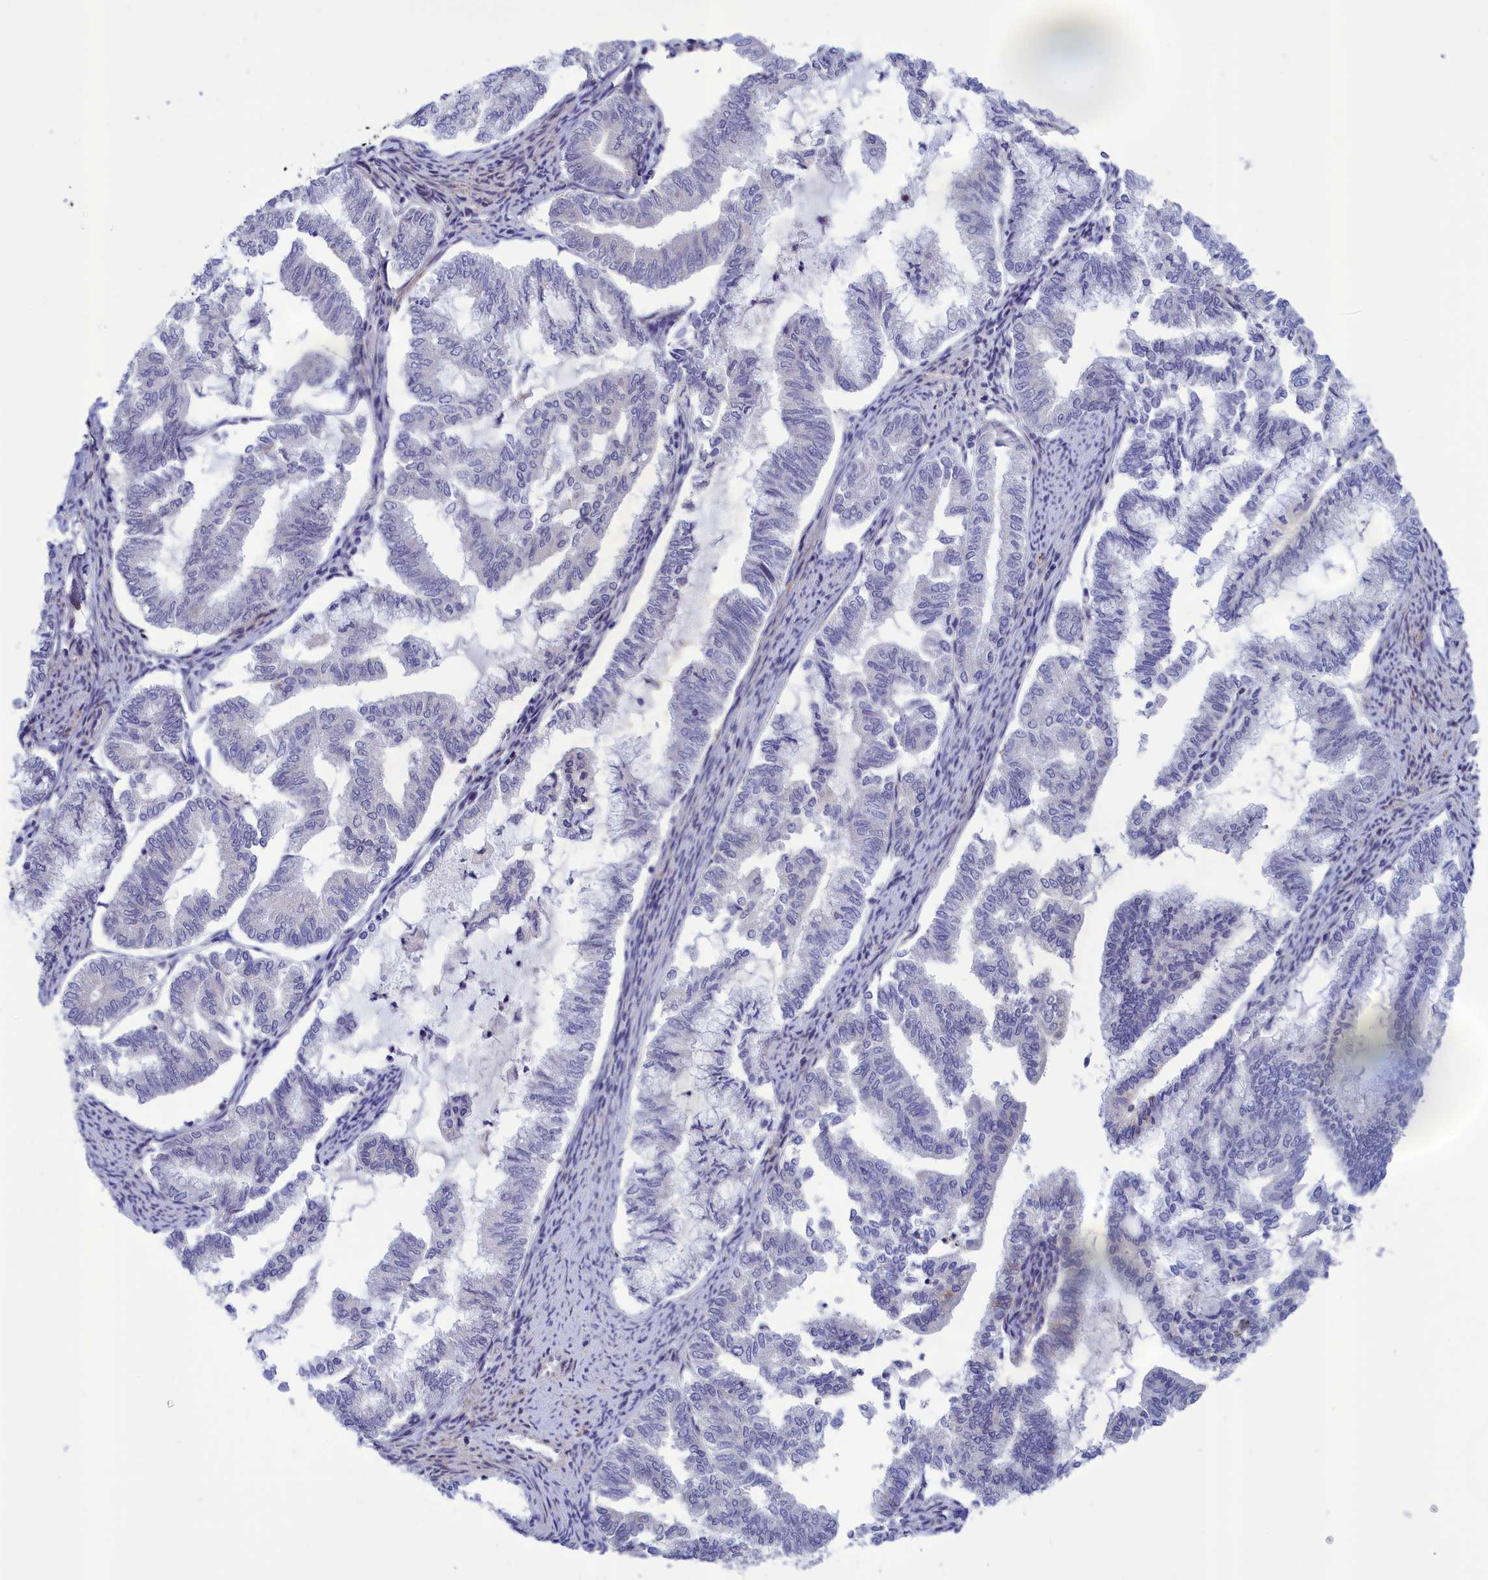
{"staining": {"intensity": "negative", "quantity": "none", "location": "none"}, "tissue": "endometrial cancer", "cell_type": "Tumor cells", "image_type": "cancer", "snomed": [{"axis": "morphology", "description": "Adenocarcinoma, NOS"}, {"axis": "topography", "description": "Endometrium"}], "caption": "Immunohistochemistry (IHC) of human adenocarcinoma (endometrial) exhibits no positivity in tumor cells. Nuclei are stained in blue.", "gene": "CORO2A", "patient": {"sex": "female", "age": 79}}